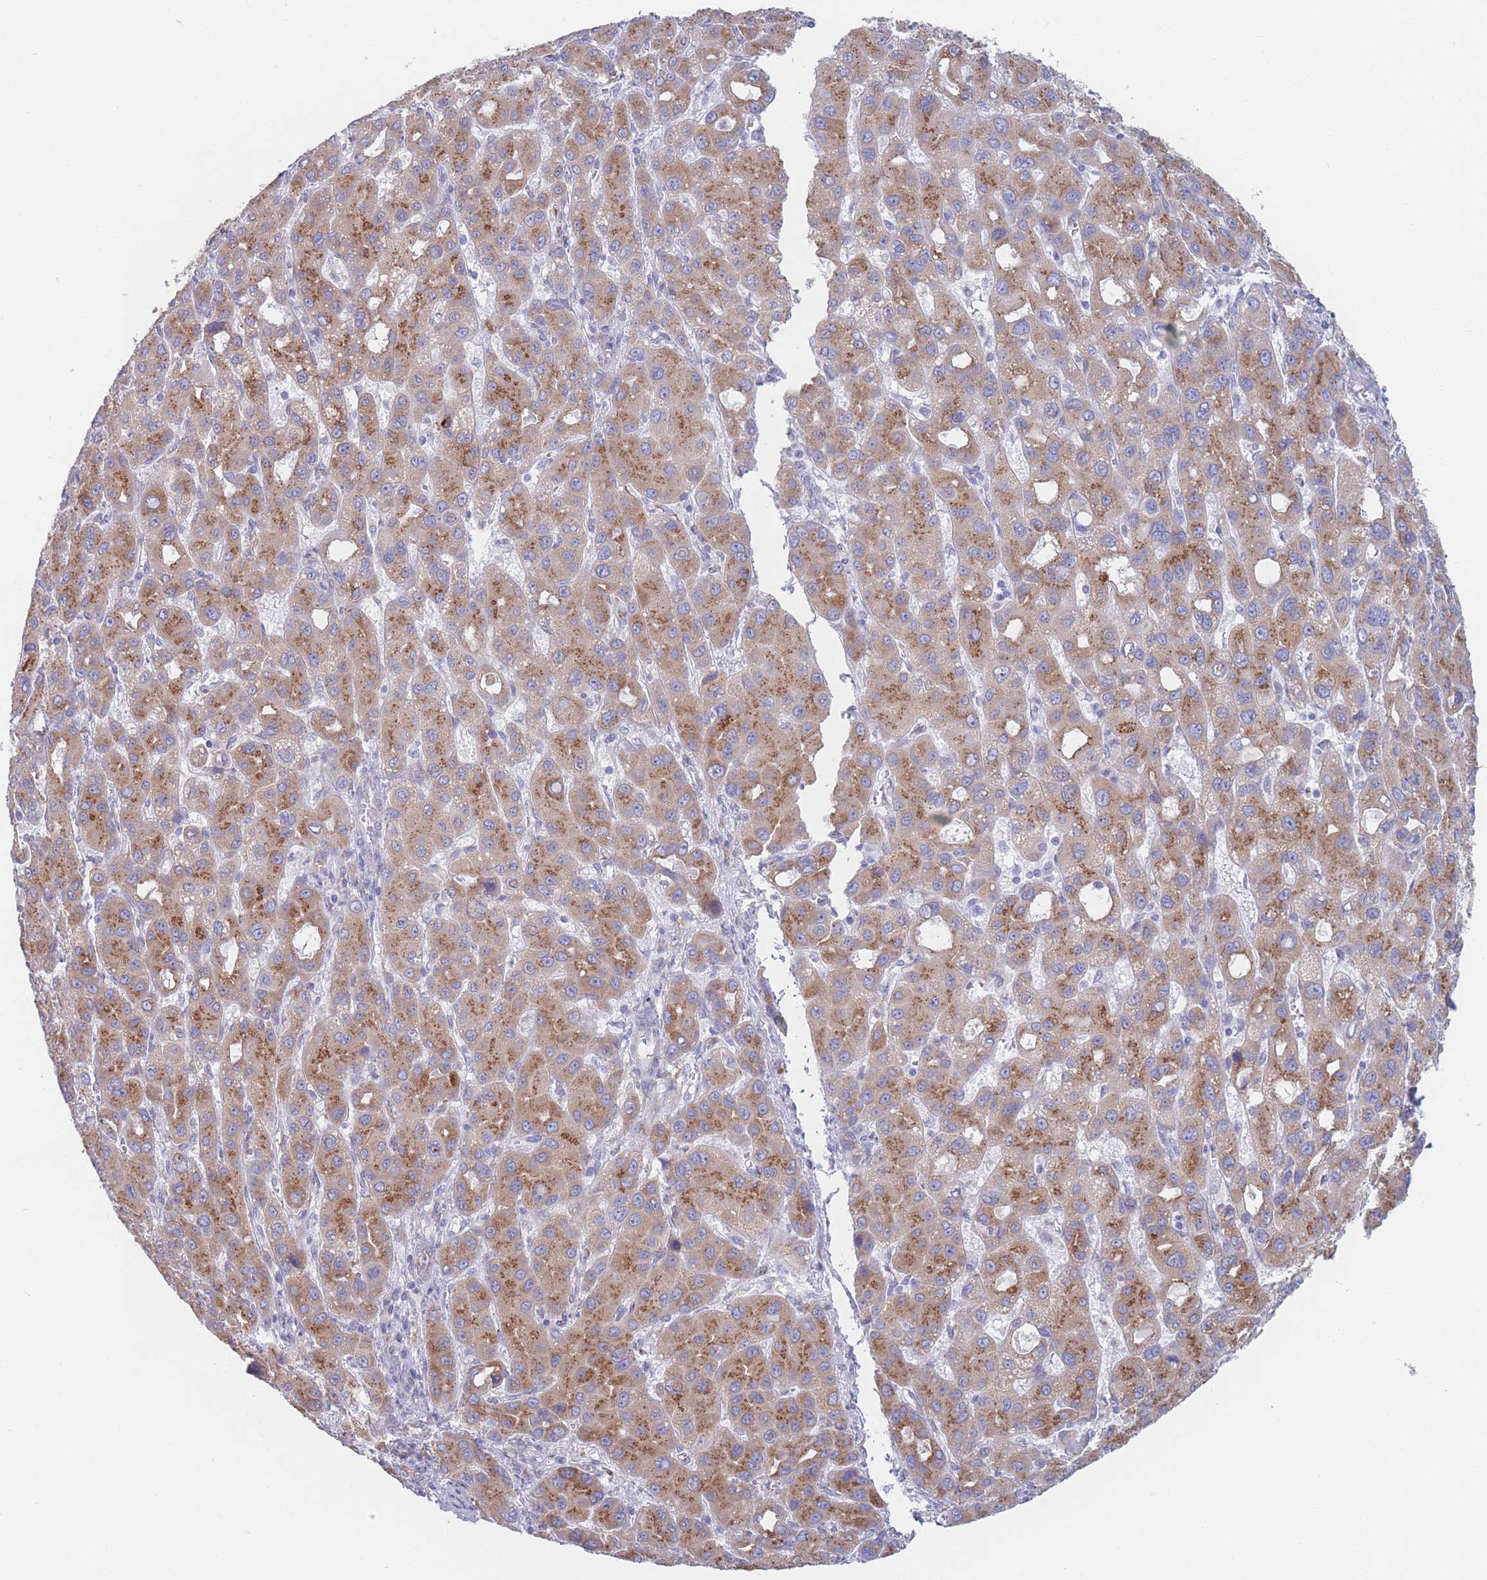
{"staining": {"intensity": "moderate", "quantity": ">75%", "location": "cytoplasmic/membranous"}, "tissue": "liver cancer", "cell_type": "Tumor cells", "image_type": "cancer", "snomed": [{"axis": "morphology", "description": "Carcinoma, Hepatocellular, NOS"}, {"axis": "topography", "description": "Liver"}], "caption": "Immunohistochemical staining of human liver hepatocellular carcinoma reveals medium levels of moderate cytoplasmic/membranous protein staining in approximately >75% of tumor cells.", "gene": "MRPL30", "patient": {"sex": "male", "age": 55}}